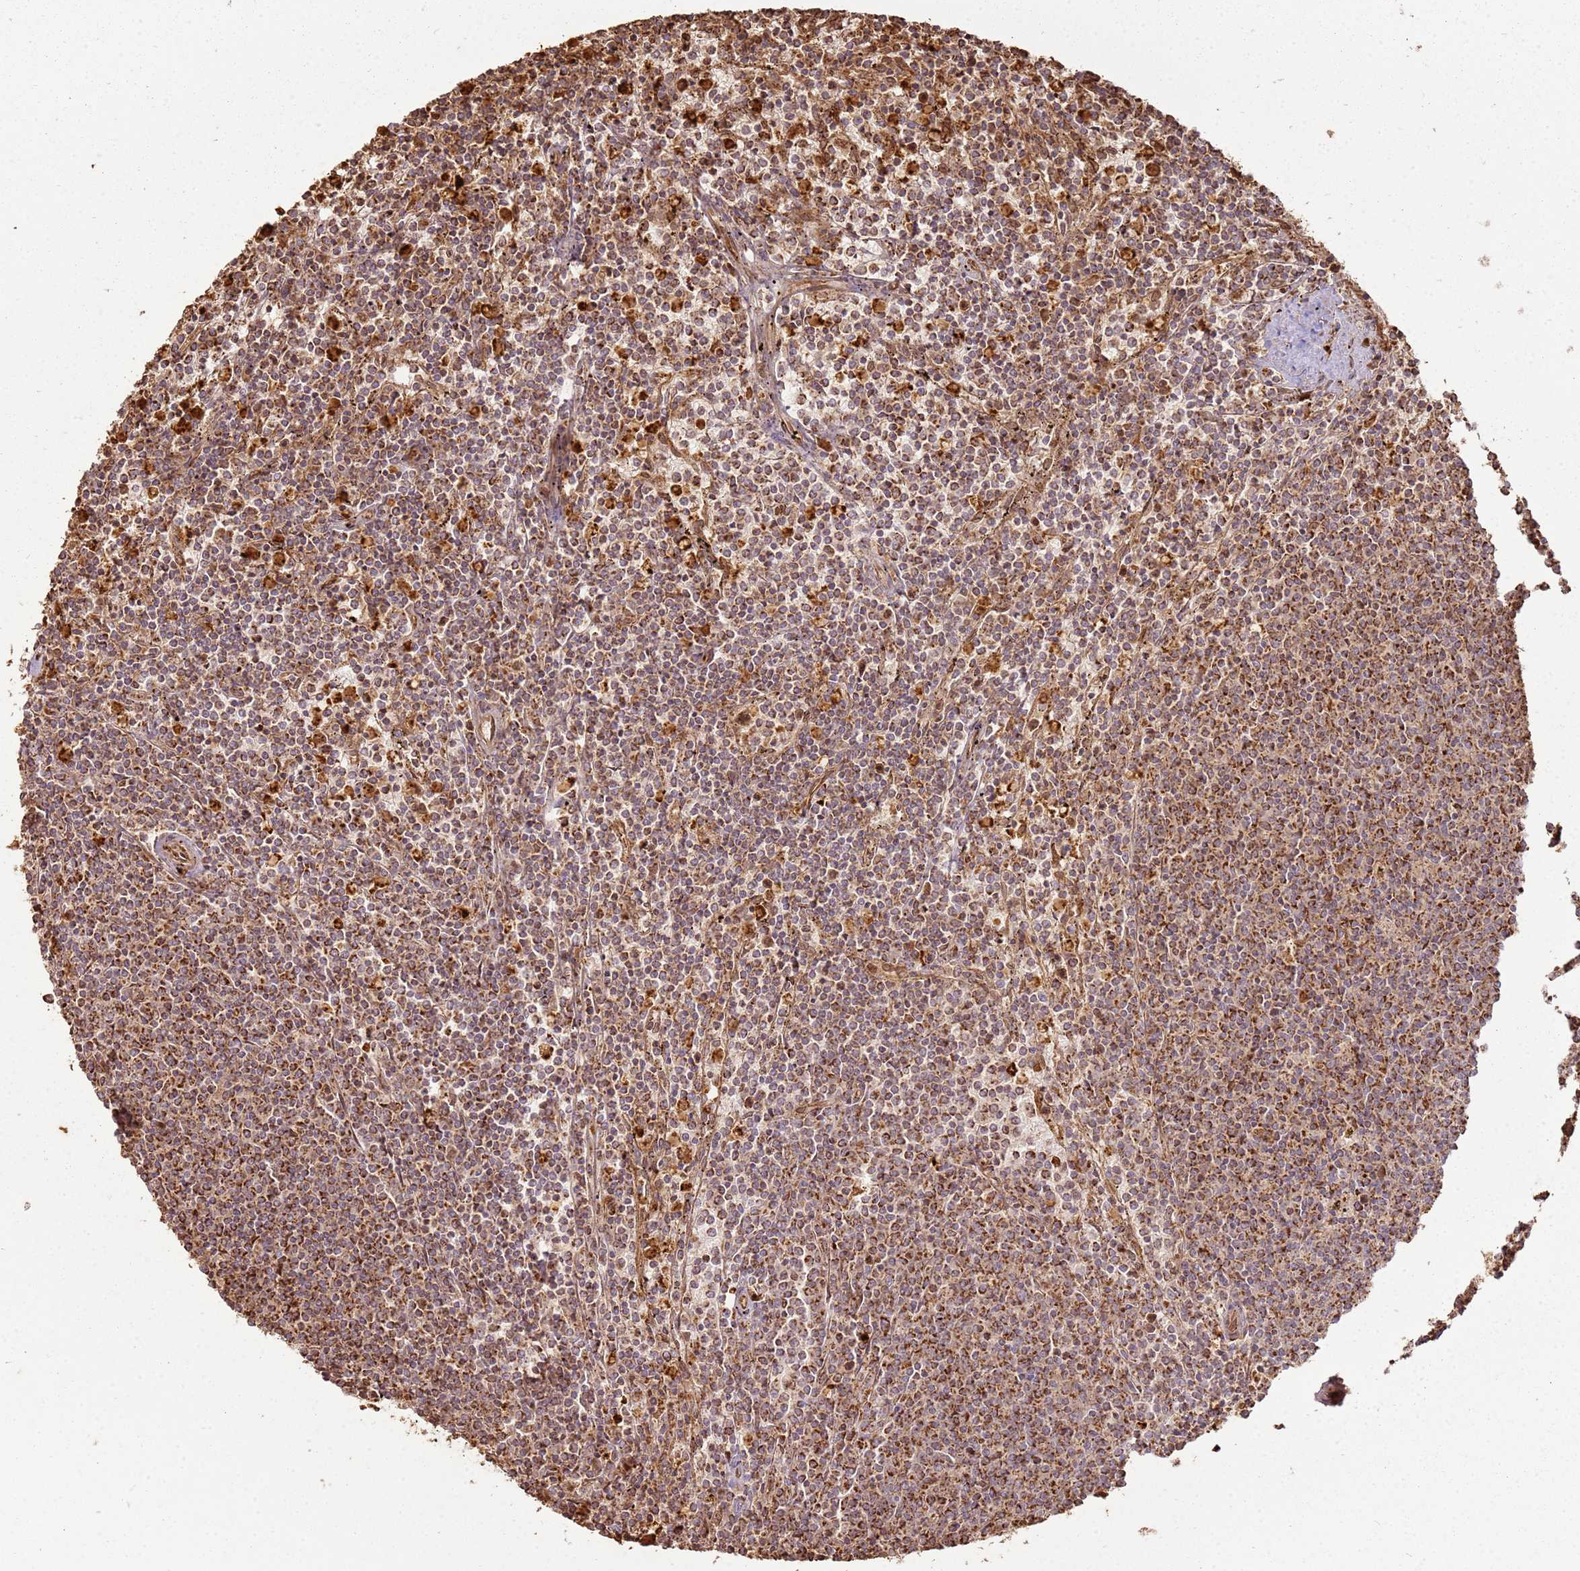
{"staining": {"intensity": "strong", "quantity": ">75%", "location": "cytoplasmic/membranous"}, "tissue": "lymphoma", "cell_type": "Tumor cells", "image_type": "cancer", "snomed": [{"axis": "morphology", "description": "Malignant lymphoma, non-Hodgkin's type, Low grade"}, {"axis": "topography", "description": "Spleen"}], "caption": "IHC (DAB (3,3'-diaminobenzidine)) staining of human malignant lymphoma, non-Hodgkin's type (low-grade) reveals strong cytoplasmic/membranous protein expression in approximately >75% of tumor cells. The protein is stained brown, and the nuclei are stained in blue (DAB IHC with brightfield microscopy, high magnification).", "gene": "DDX59", "patient": {"sex": "female", "age": 50}}